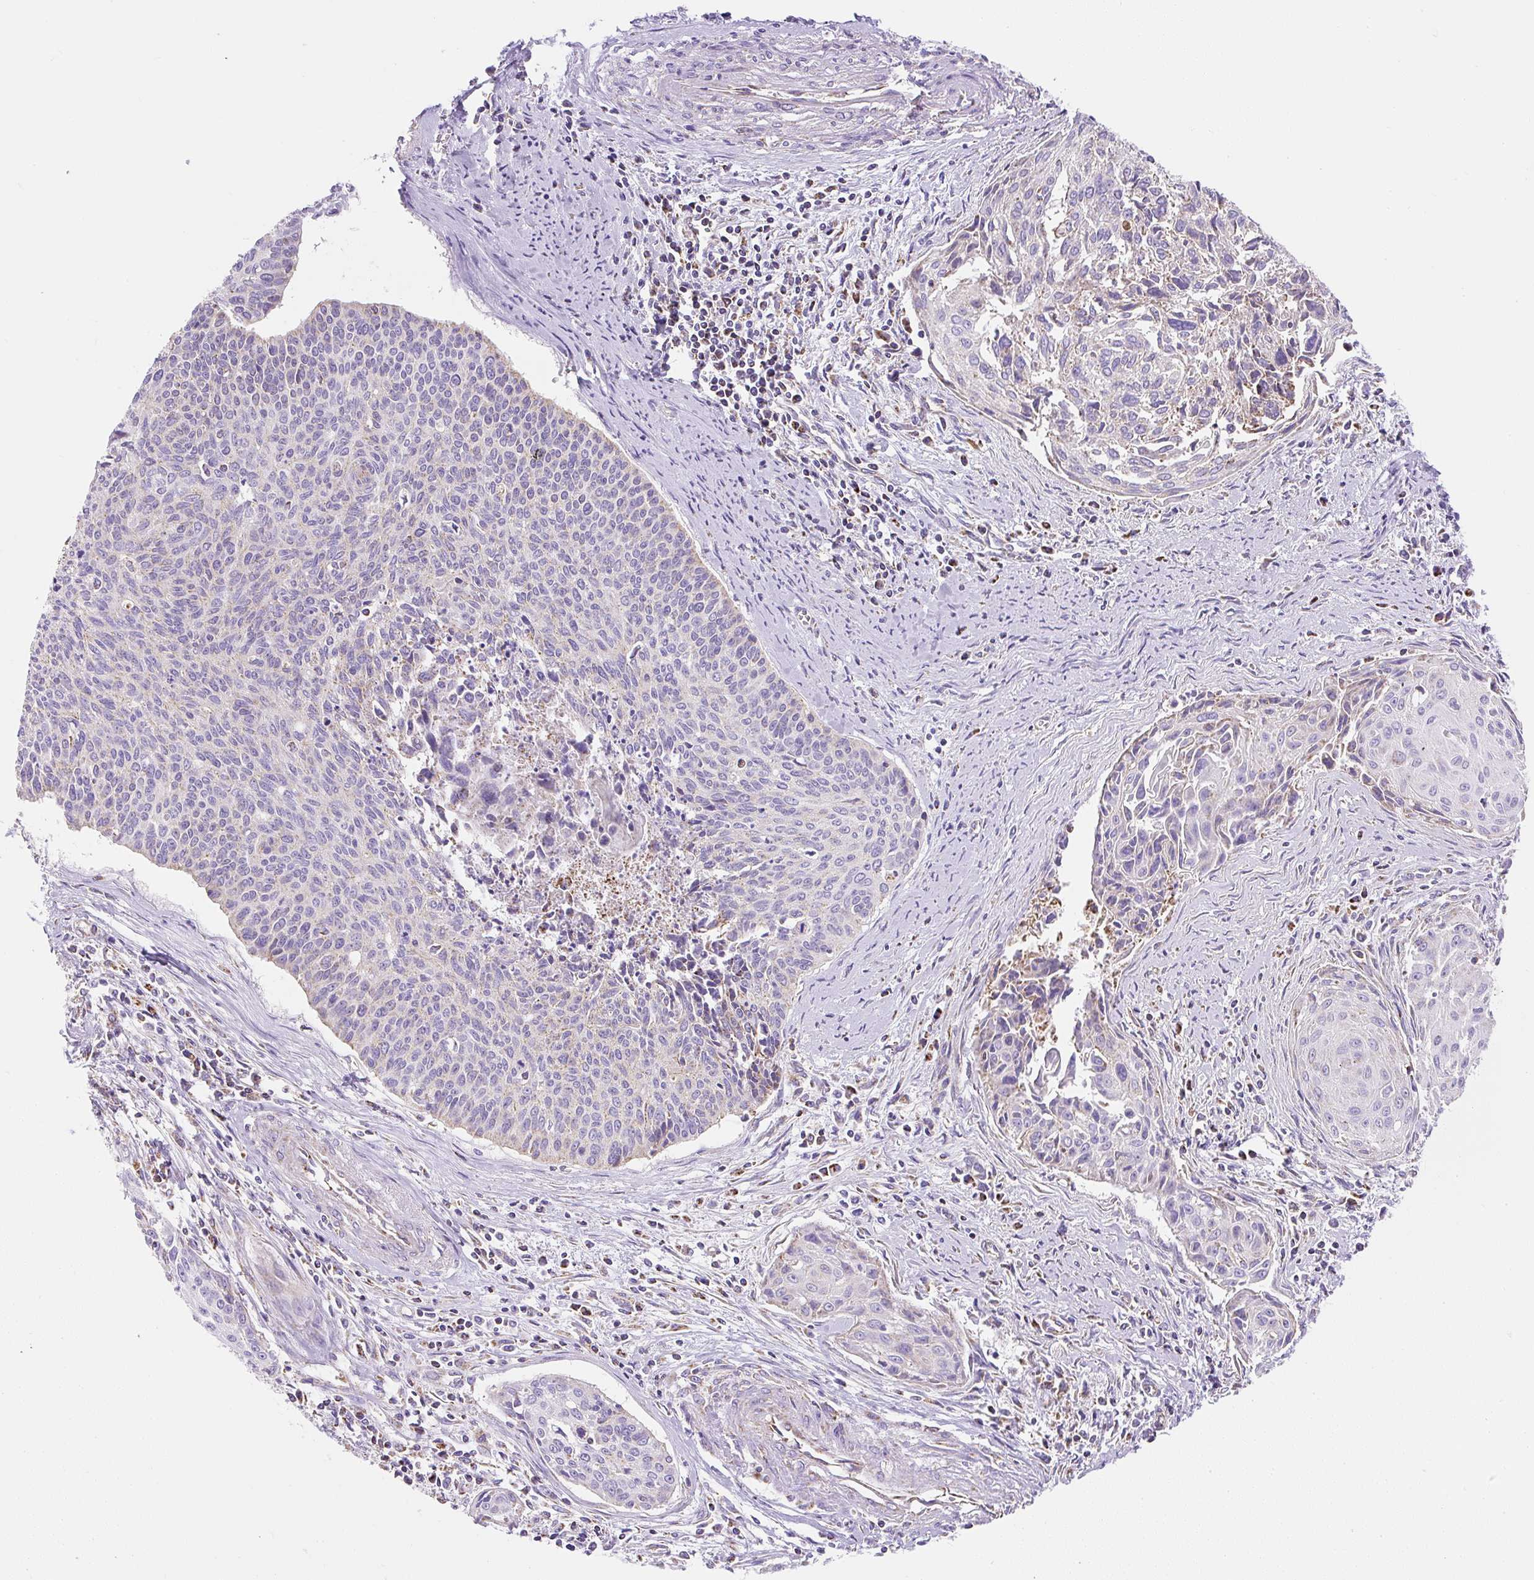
{"staining": {"intensity": "negative", "quantity": "none", "location": "none"}, "tissue": "cervical cancer", "cell_type": "Tumor cells", "image_type": "cancer", "snomed": [{"axis": "morphology", "description": "Squamous cell carcinoma, NOS"}, {"axis": "topography", "description": "Cervix"}], "caption": "Image shows no protein positivity in tumor cells of cervical squamous cell carcinoma tissue.", "gene": "DAAM2", "patient": {"sex": "female", "age": 55}}